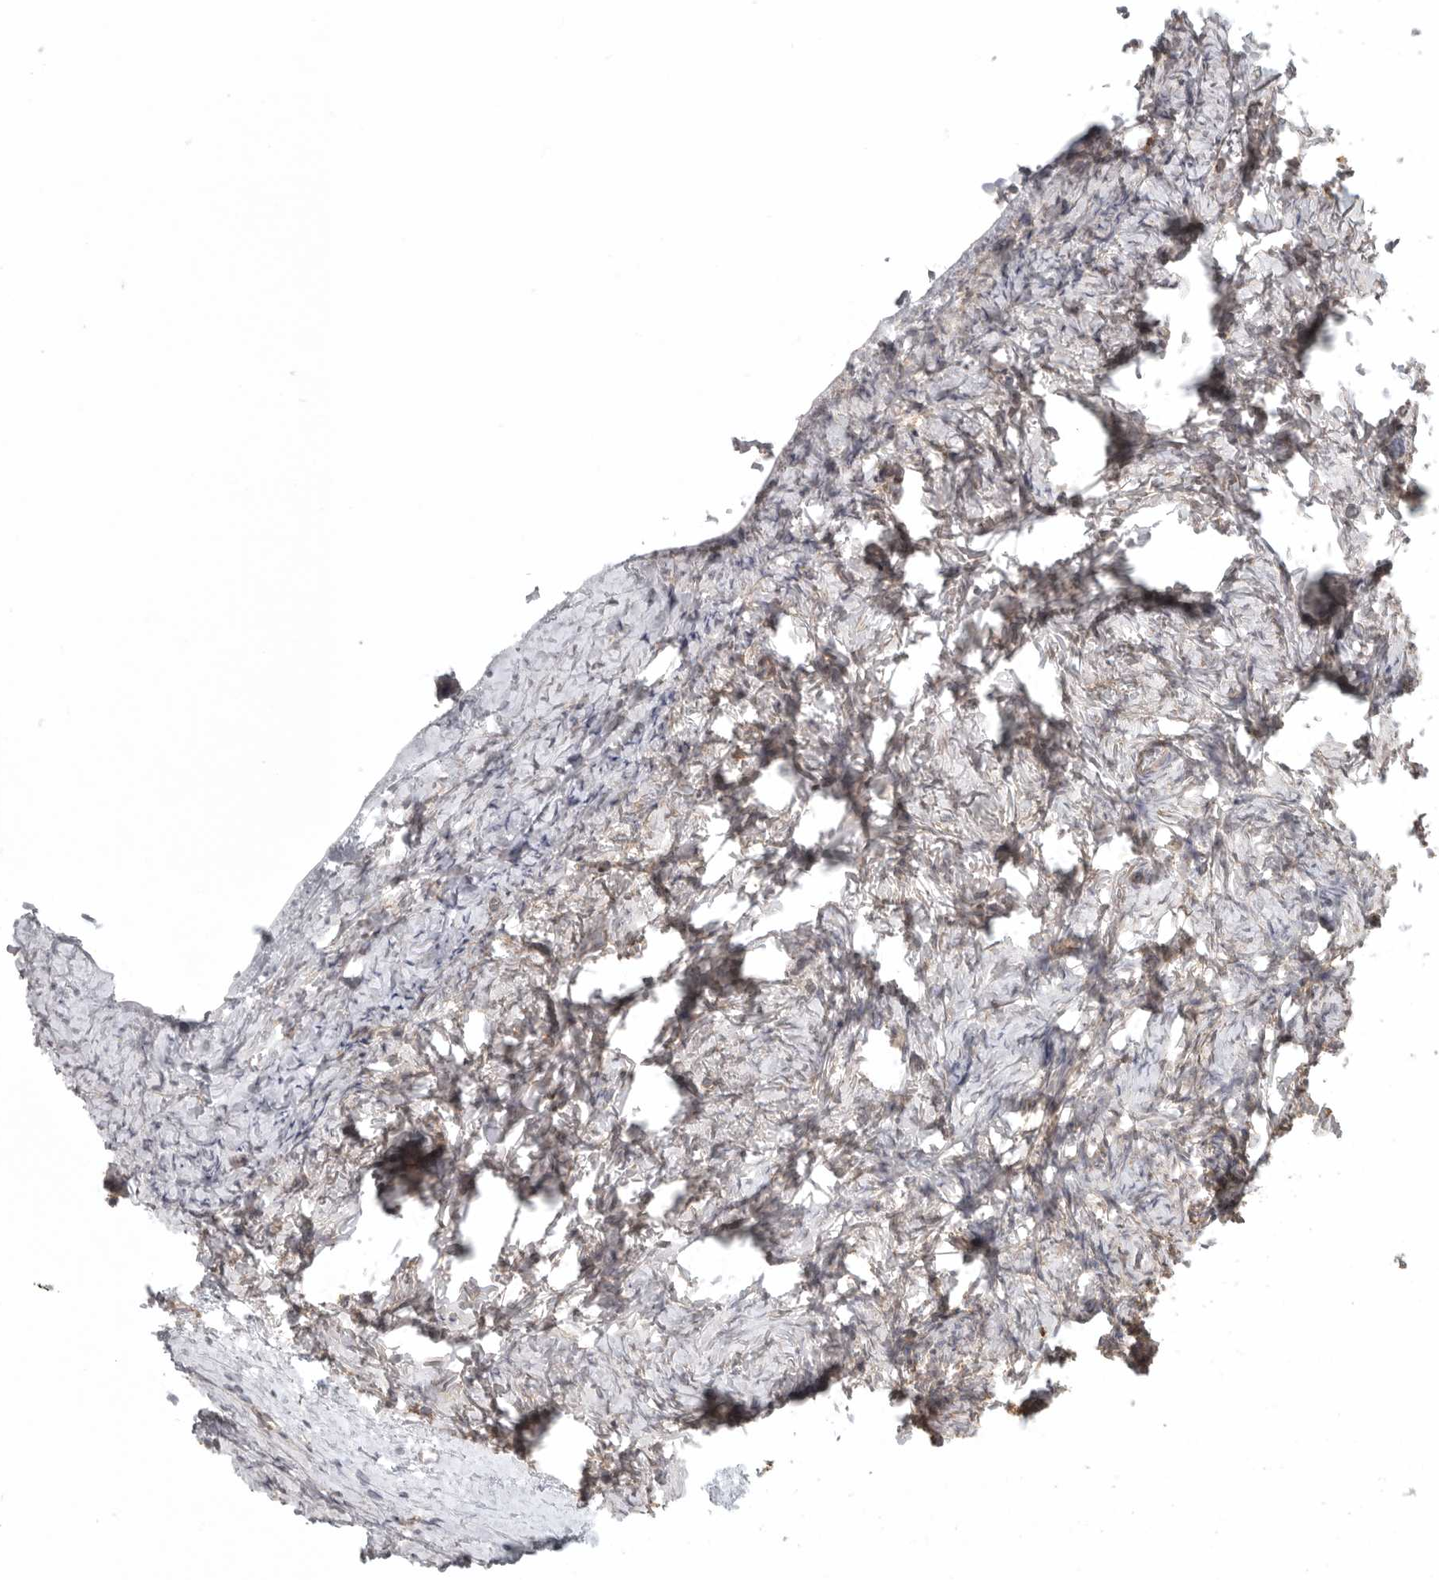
{"staining": {"intensity": "weak", "quantity": "25%-75%", "location": "cytoplasmic/membranous"}, "tissue": "ovary", "cell_type": "Ovarian stroma cells", "image_type": "normal", "snomed": [{"axis": "morphology", "description": "Normal tissue, NOS"}, {"axis": "topography", "description": "Ovary"}], "caption": "The immunohistochemical stain highlights weak cytoplasmic/membranous positivity in ovarian stroma cells of unremarkable ovary. (IHC, brightfield microscopy, high magnification).", "gene": "LONRF1", "patient": {"sex": "female", "age": 27}}